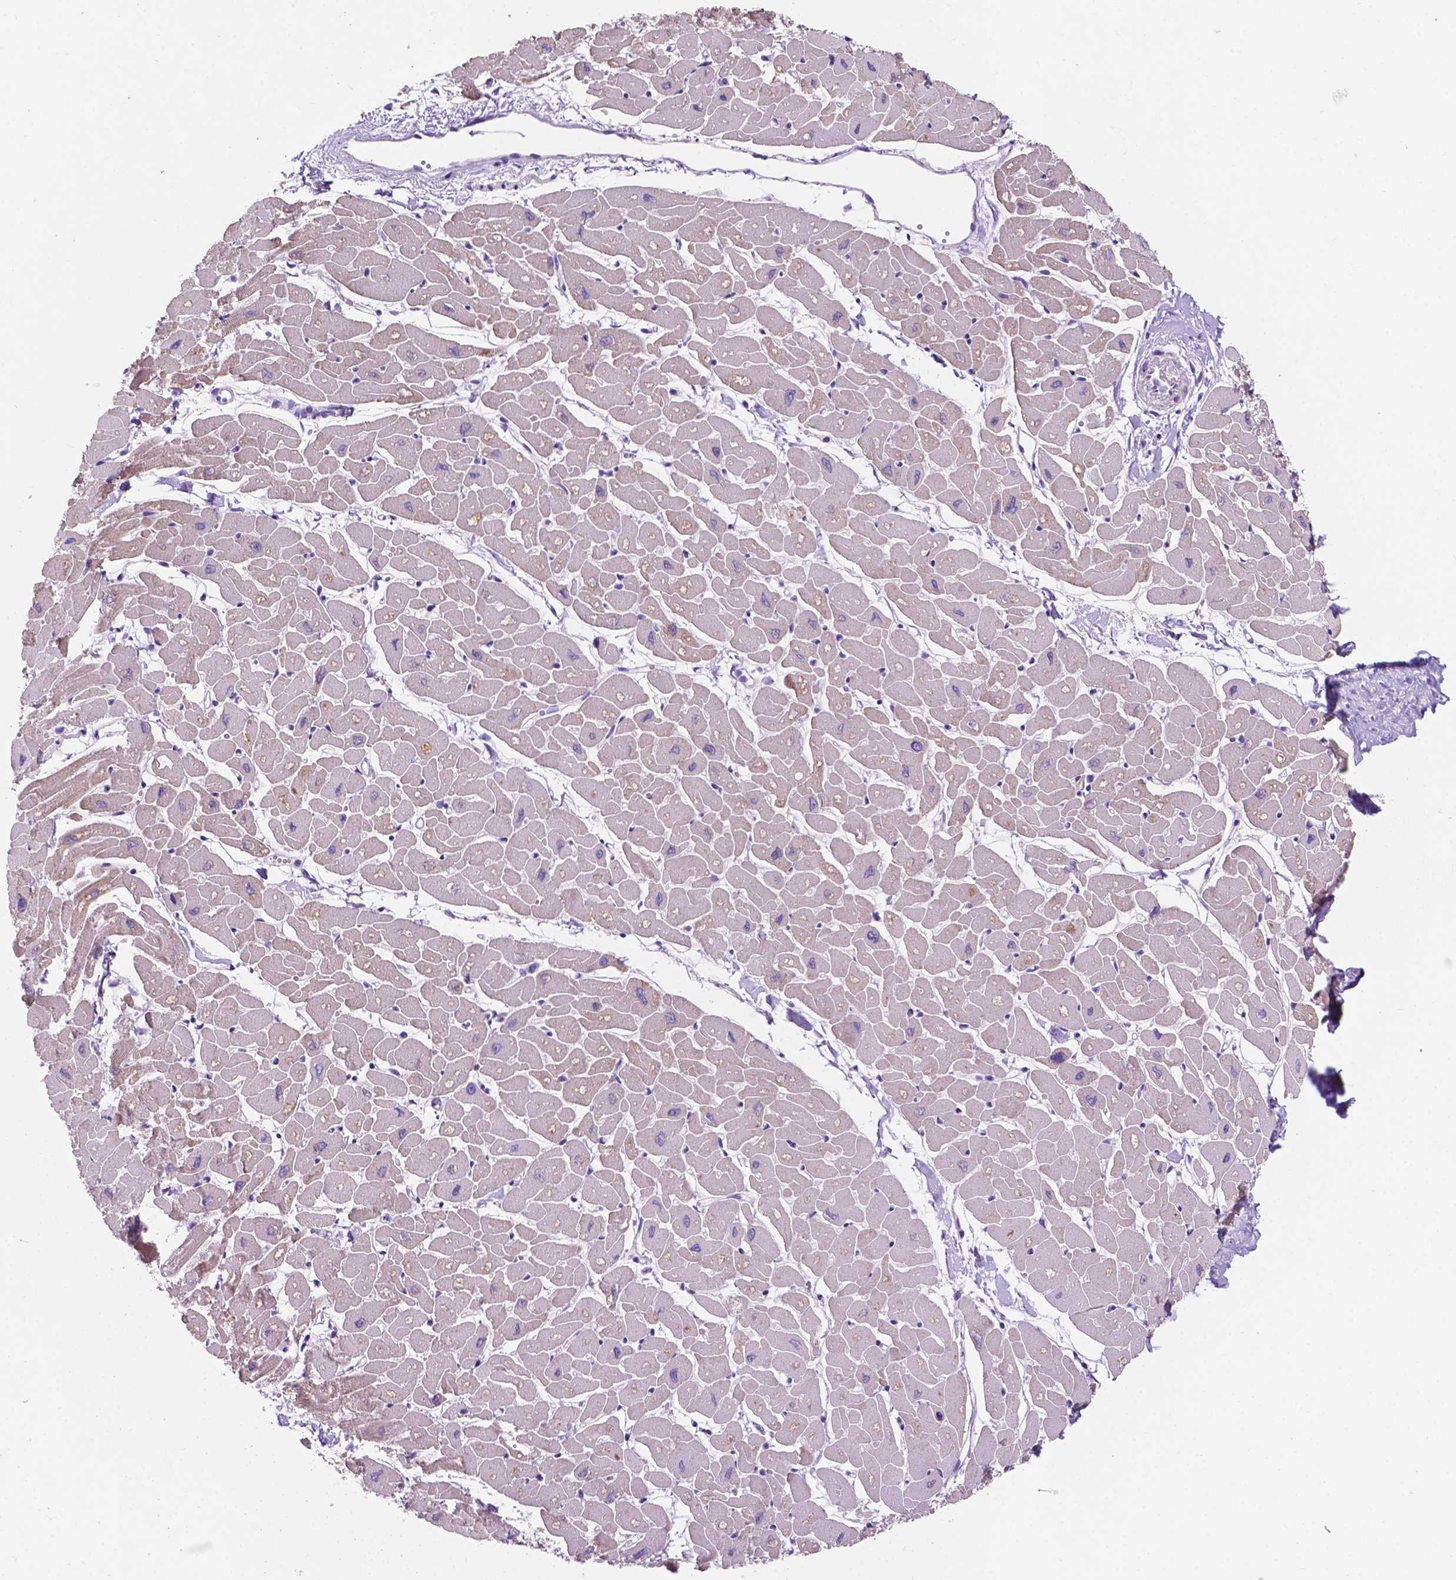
{"staining": {"intensity": "weak", "quantity": "<25%", "location": "cytoplasmic/membranous"}, "tissue": "heart muscle", "cell_type": "Cardiomyocytes", "image_type": "normal", "snomed": [{"axis": "morphology", "description": "Normal tissue, NOS"}, {"axis": "topography", "description": "Heart"}], "caption": "Immunohistochemical staining of benign heart muscle demonstrates no significant expression in cardiomyocytes.", "gene": "CLDN17", "patient": {"sex": "male", "age": 57}}